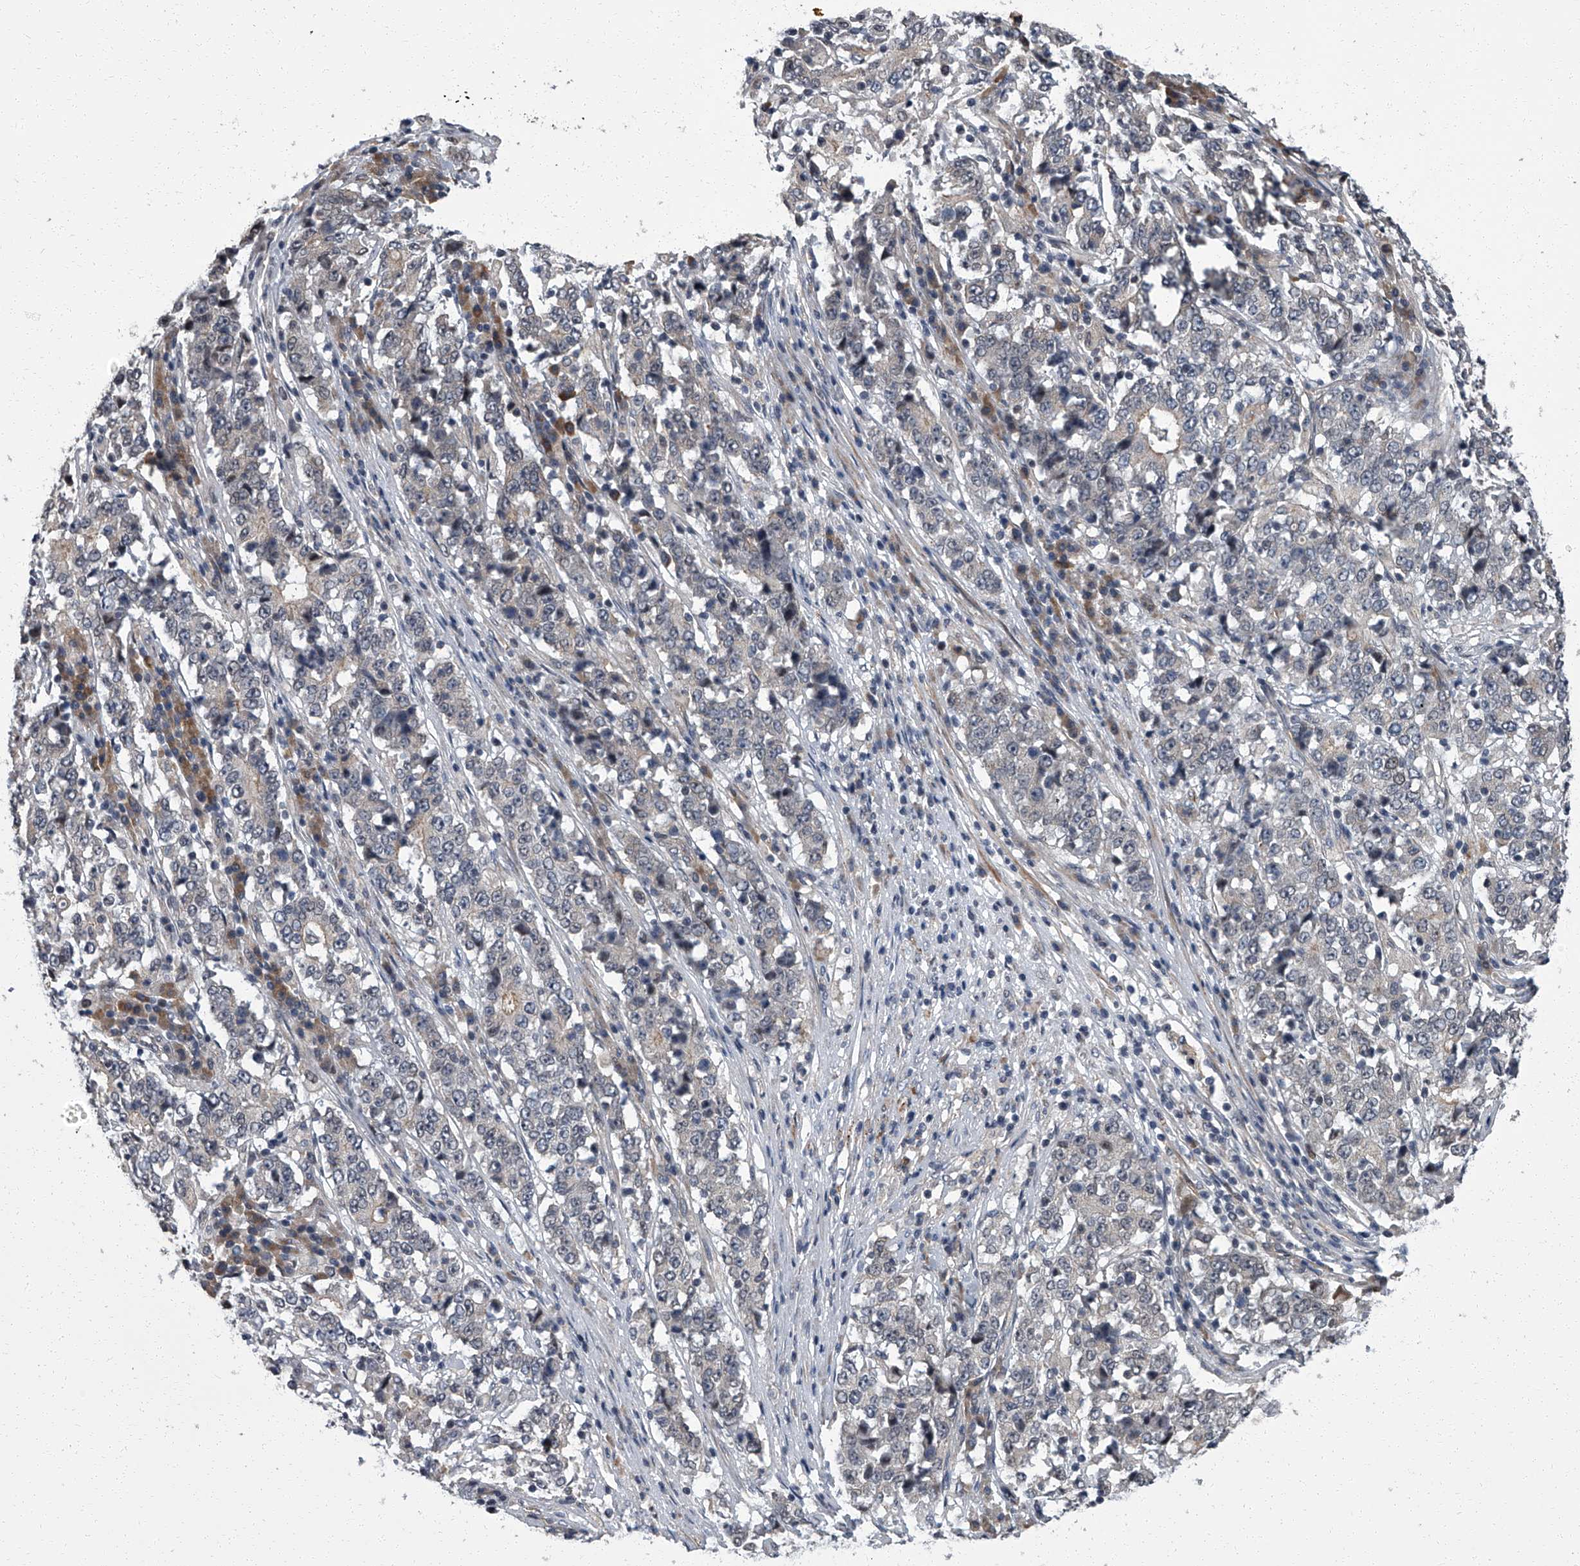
{"staining": {"intensity": "negative", "quantity": "none", "location": "none"}, "tissue": "stomach cancer", "cell_type": "Tumor cells", "image_type": "cancer", "snomed": [{"axis": "morphology", "description": "Adenocarcinoma, NOS"}, {"axis": "topography", "description": "Stomach"}], "caption": "An IHC histopathology image of stomach cancer is shown. There is no staining in tumor cells of stomach cancer. Nuclei are stained in blue.", "gene": "ZNF274", "patient": {"sex": "male", "age": 59}}